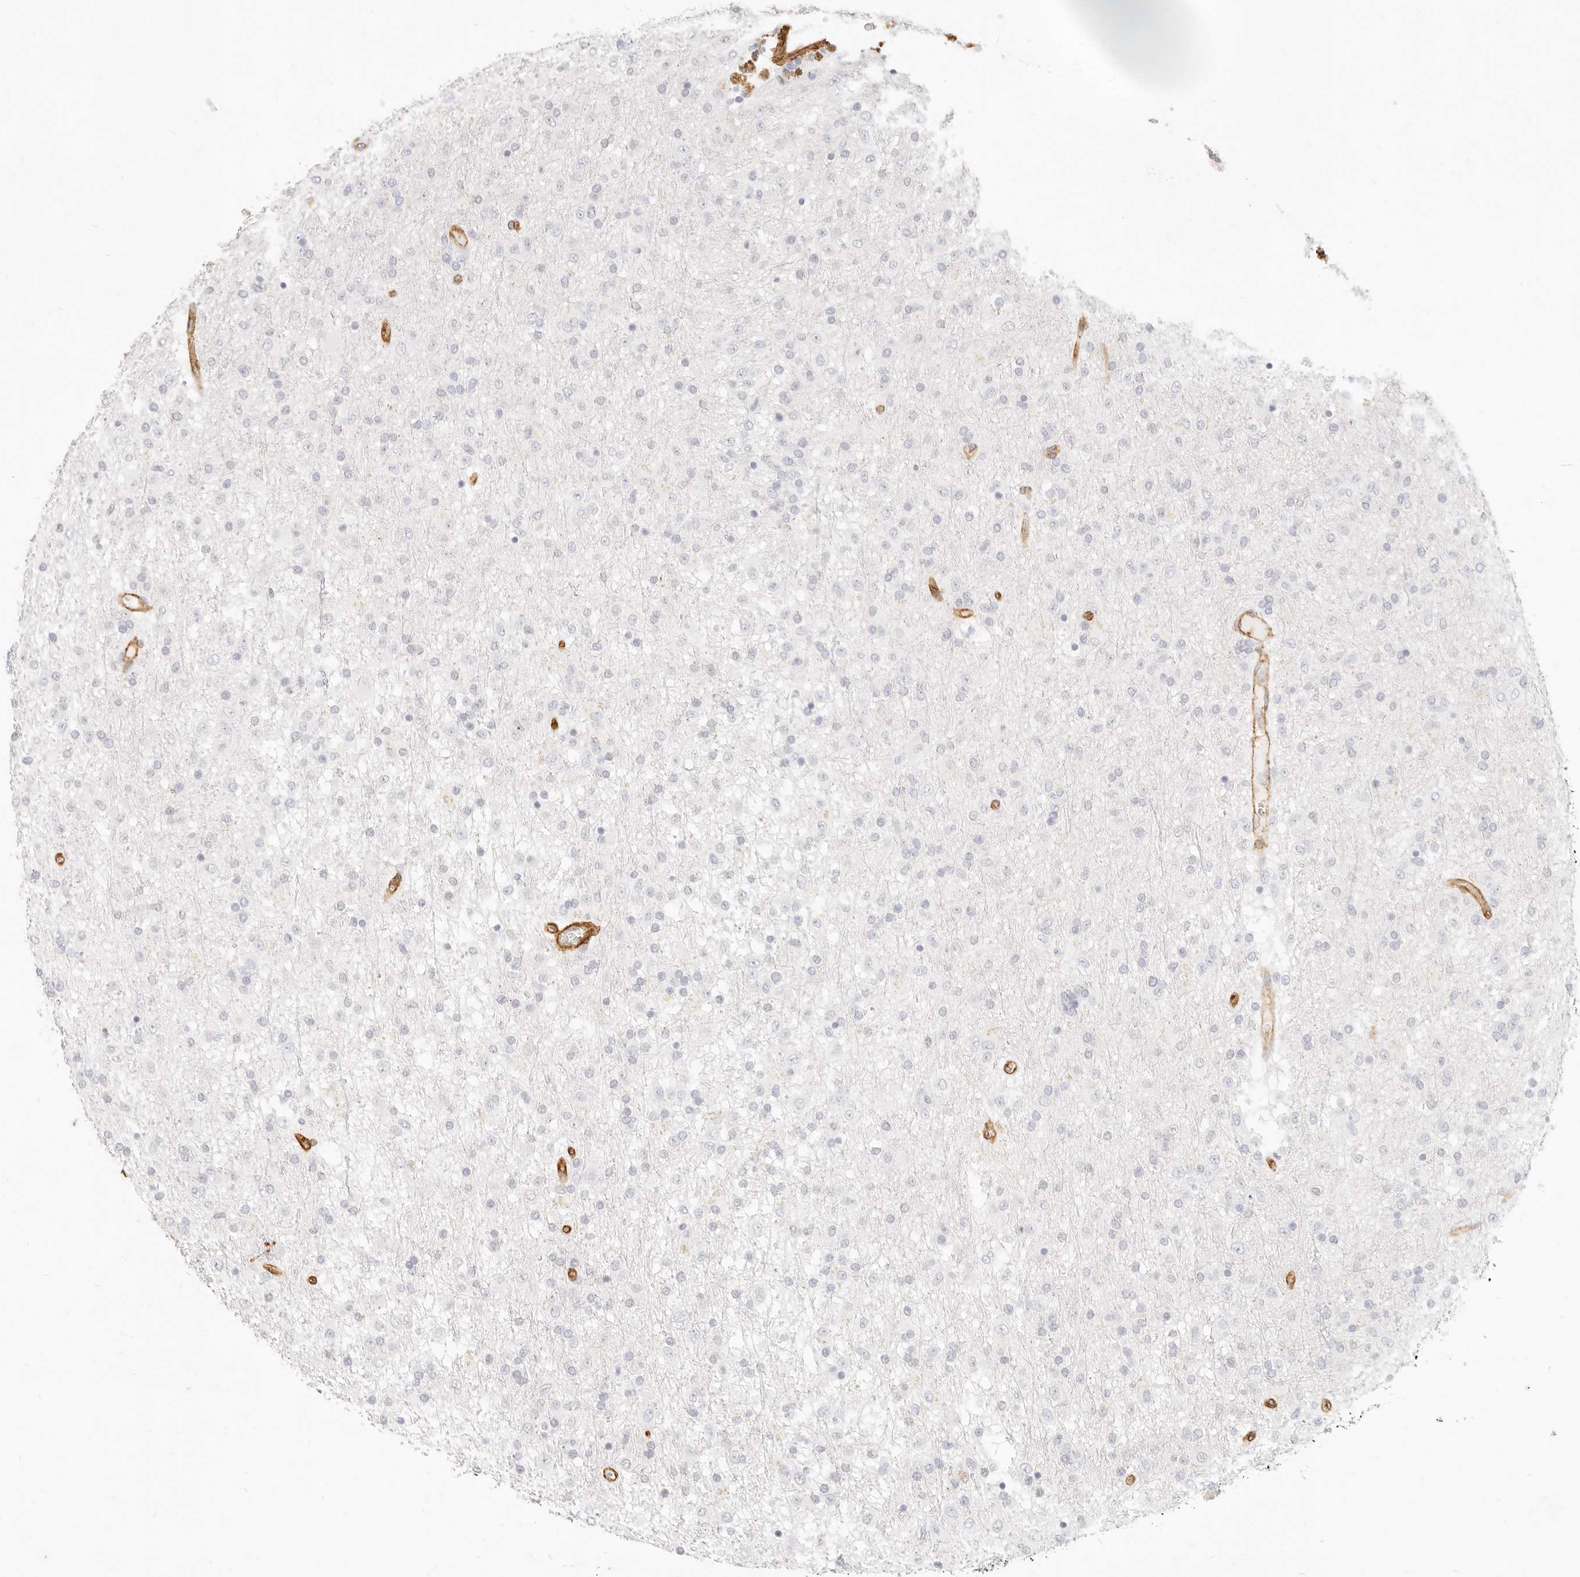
{"staining": {"intensity": "negative", "quantity": "none", "location": "none"}, "tissue": "glioma", "cell_type": "Tumor cells", "image_type": "cancer", "snomed": [{"axis": "morphology", "description": "Glioma, malignant, Low grade"}, {"axis": "topography", "description": "Brain"}], "caption": "The micrograph shows no significant positivity in tumor cells of glioma.", "gene": "NUS1", "patient": {"sex": "male", "age": 65}}